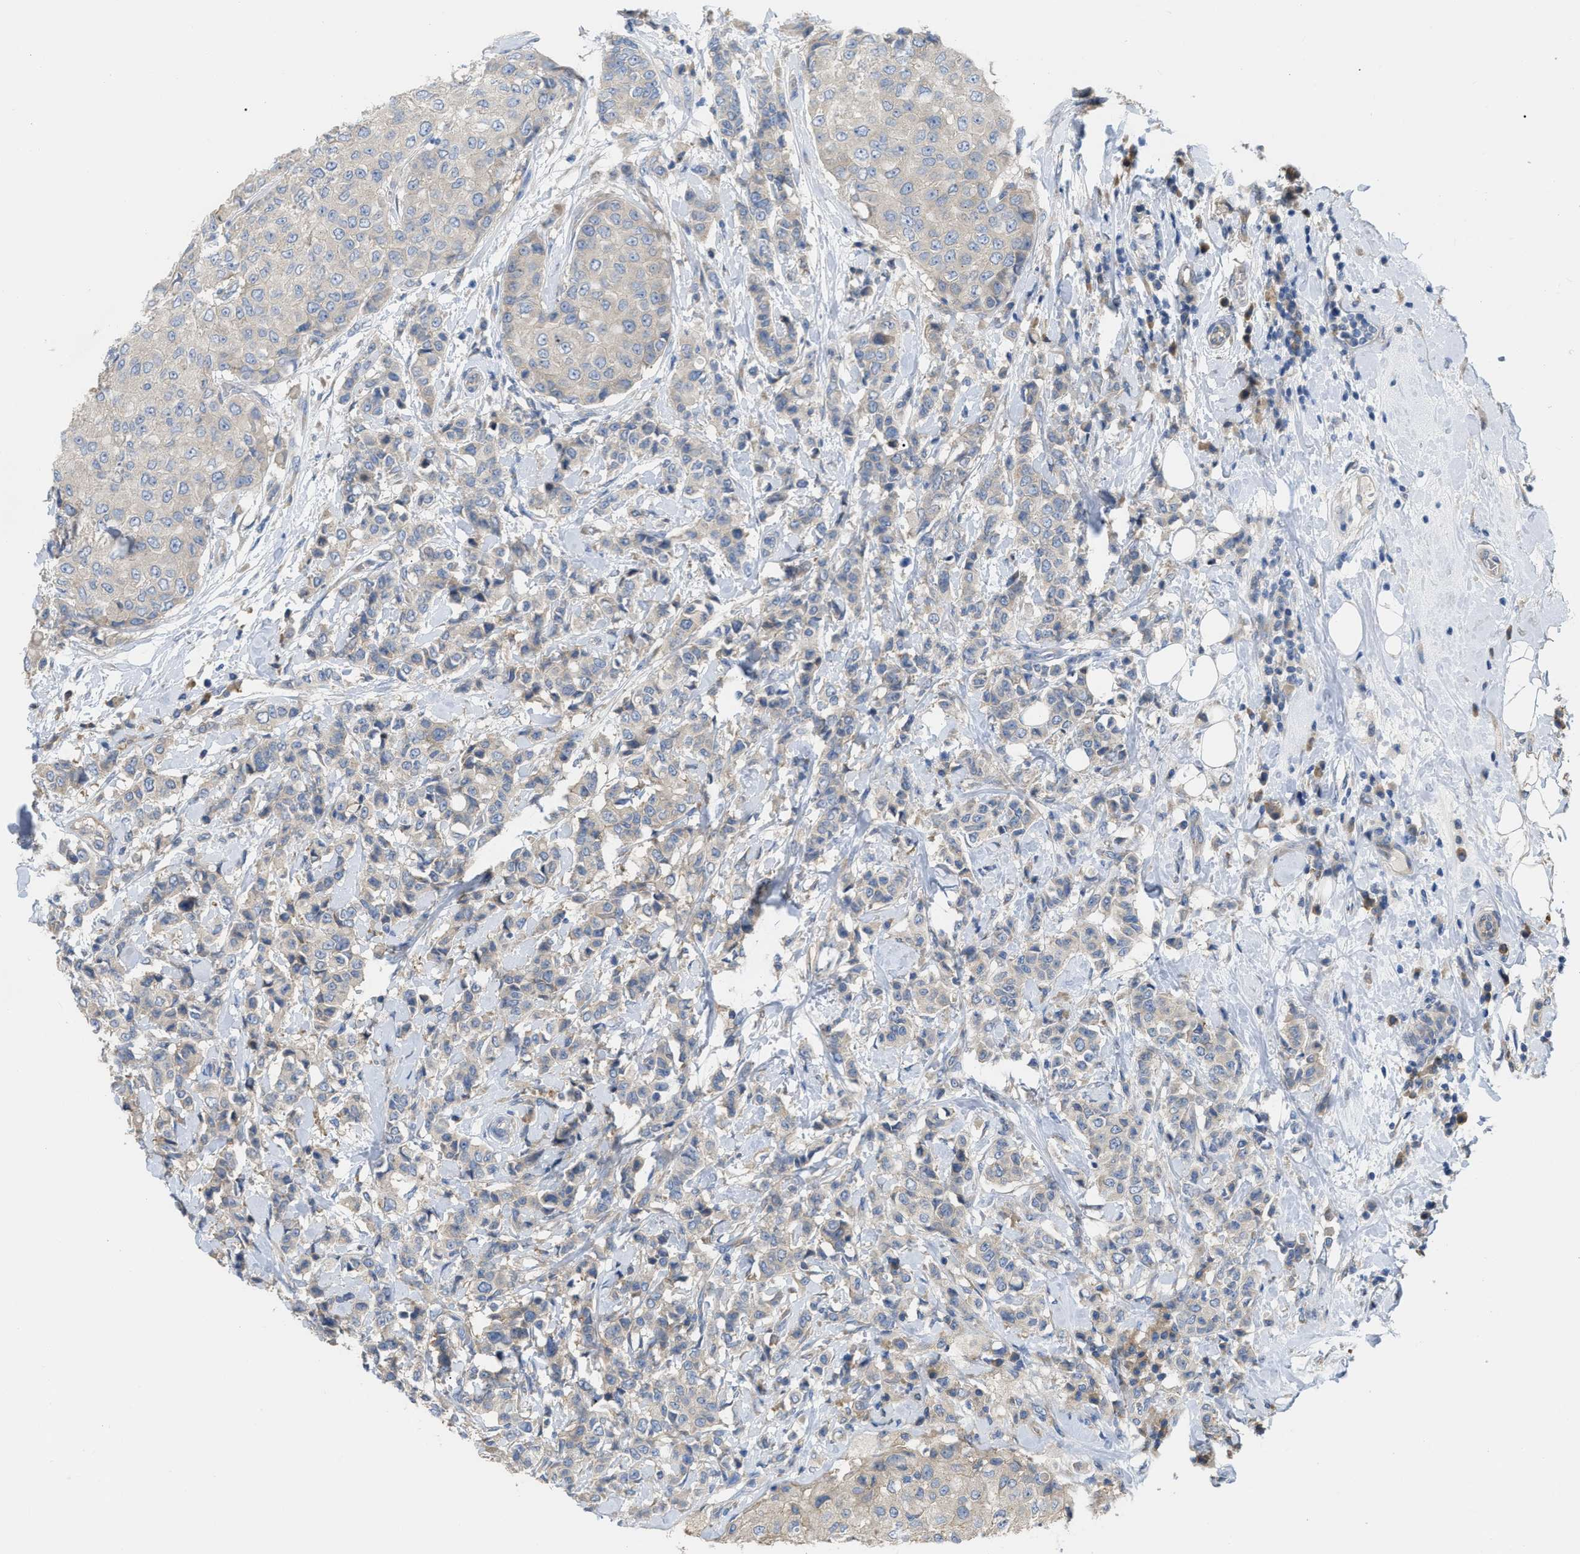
{"staining": {"intensity": "weak", "quantity": "<25%", "location": "cytoplasmic/membranous"}, "tissue": "breast cancer", "cell_type": "Tumor cells", "image_type": "cancer", "snomed": [{"axis": "morphology", "description": "Duct carcinoma"}, {"axis": "topography", "description": "Breast"}], "caption": "The image exhibits no staining of tumor cells in infiltrating ductal carcinoma (breast).", "gene": "DHX58", "patient": {"sex": "female", "age": 27}}